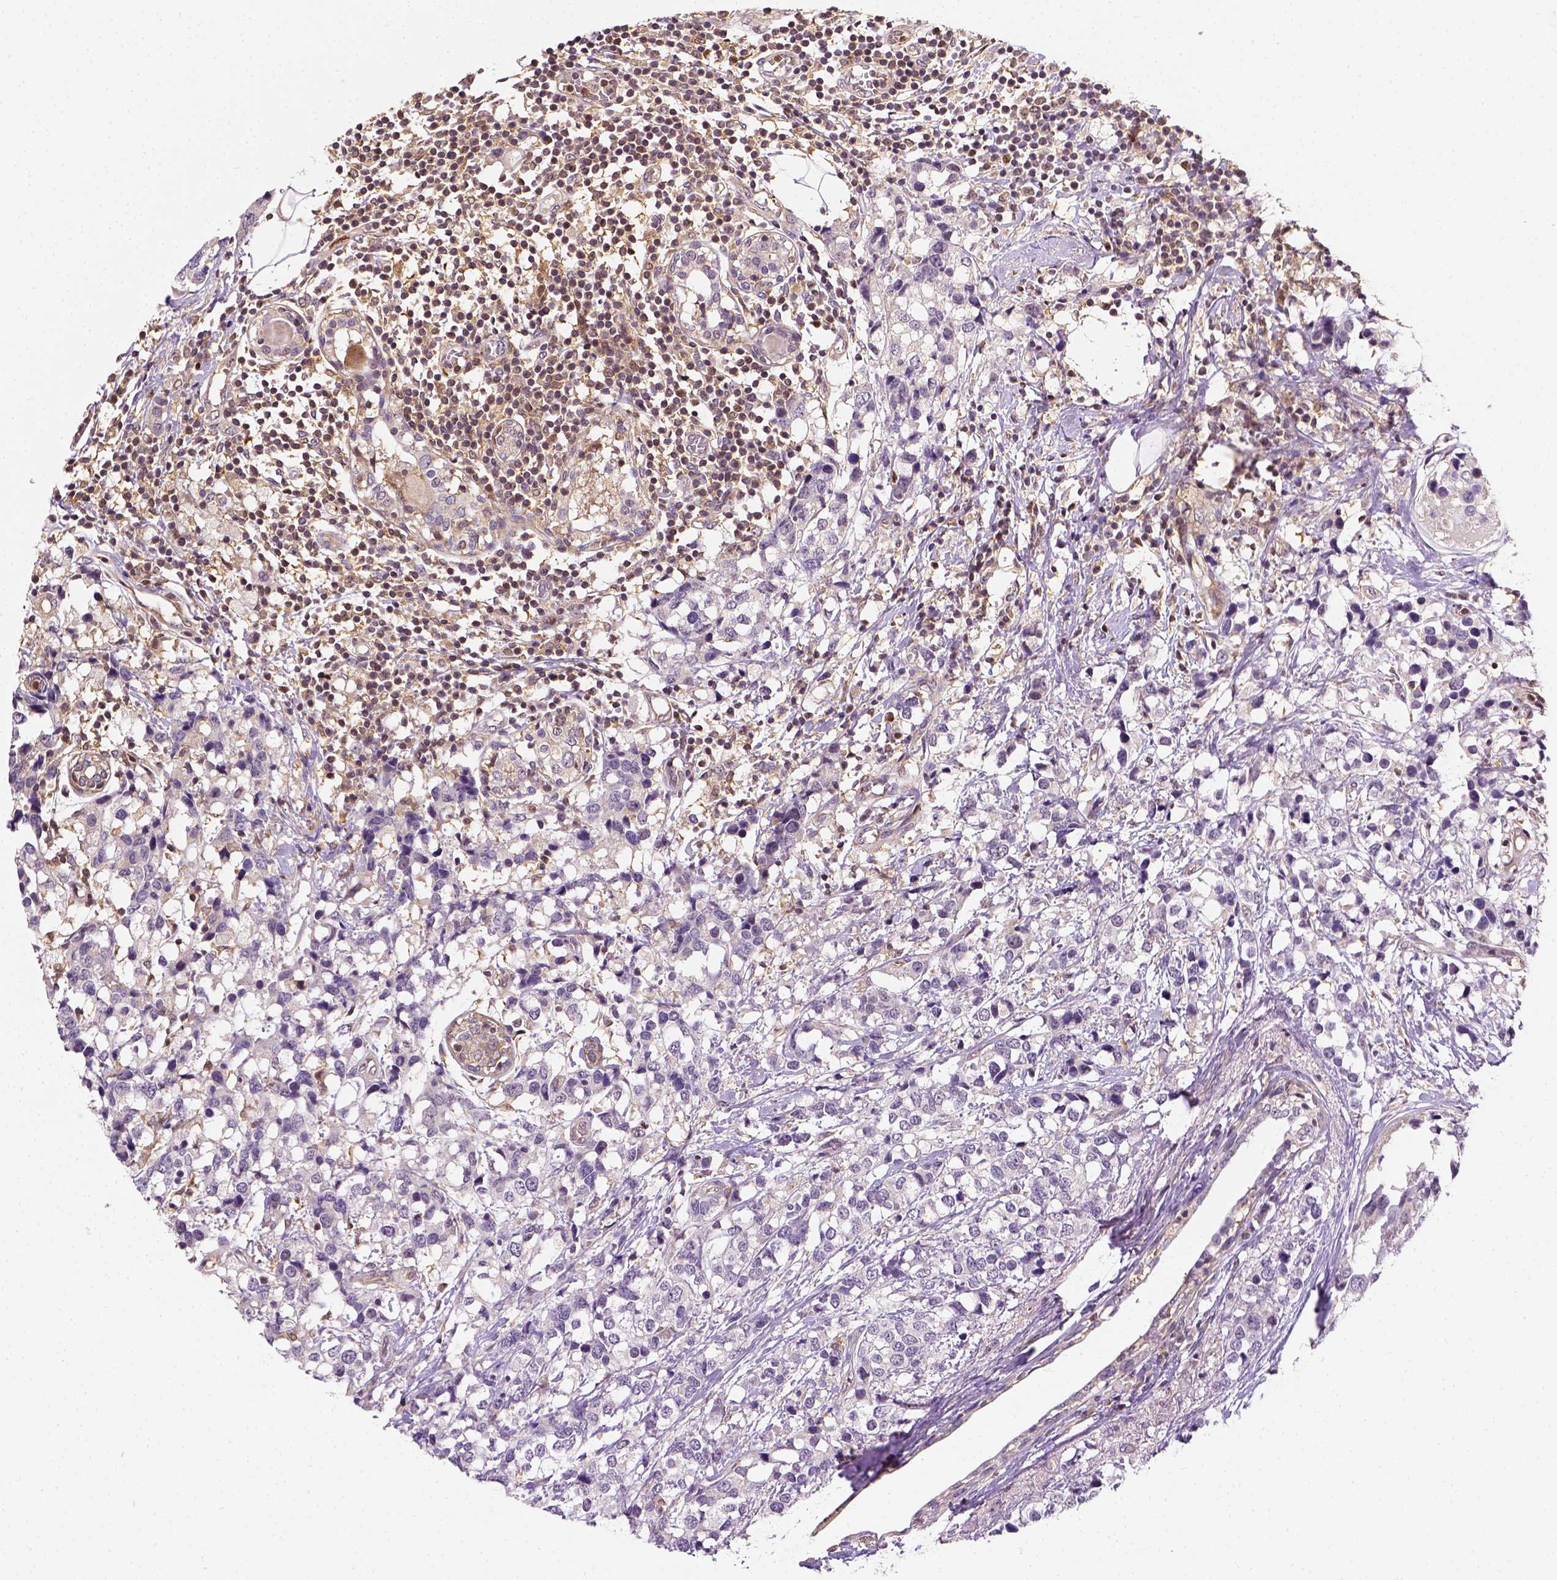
{"staining": {"intensity": "negative", "quantity": "none", "location": "none"}, "tissue": "breast cancer", "cell_type": "Tumor cells", "image_type": "cancer", "snomed": [{"axis": "morphology", "description": "Lobular carcinoma"}, {"axis": "topography", "description": "Breast"}], "caption": "The immunohistochemistry histopathology image has no significant positivity in tumor cells of breast lobular carcinoma tissue.", "gene": "MATK", "patient": {"sex": "female", "age": 59}}